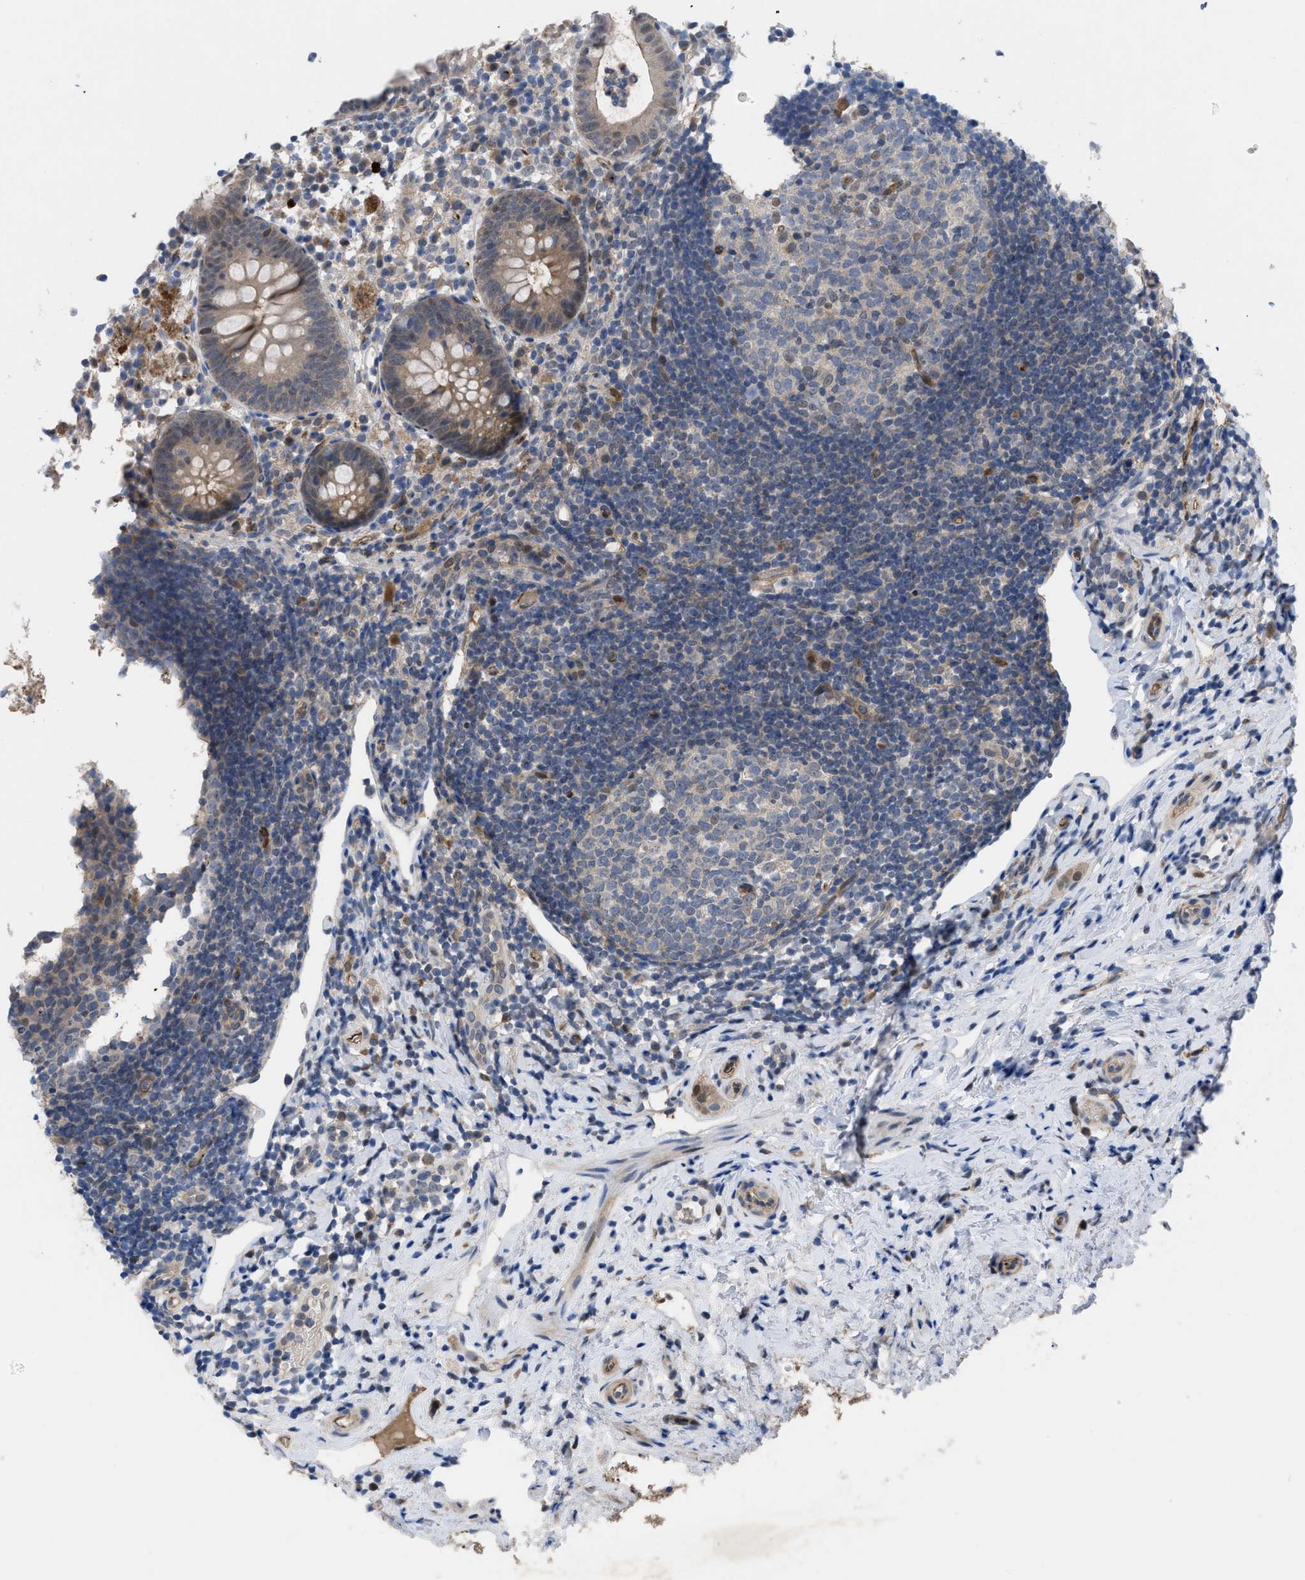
{"staining": {"intensity": "weak", "quantity": ">75%", "location": "cytoplasmic/membranous"}, "tissue": "appendix", "cell_type": "Glandular cells", "image_type": "normal", "snomed": [{"axis": "morphology", "description": "Normal tissue, NOS"}, {"axis": "topography", "description": "Appendix"}], "caption": "Protein staining shows weak cytoplasmic/membranous expression in about >75% of glandular cells in unremarkable appendix. (DAB (3,3'-diaminobenzidine) IHC, brown staining for protein, blue staining for nuclei).", "gene": "IL17RE", "patient": {"sex": "female", "age": 20}}